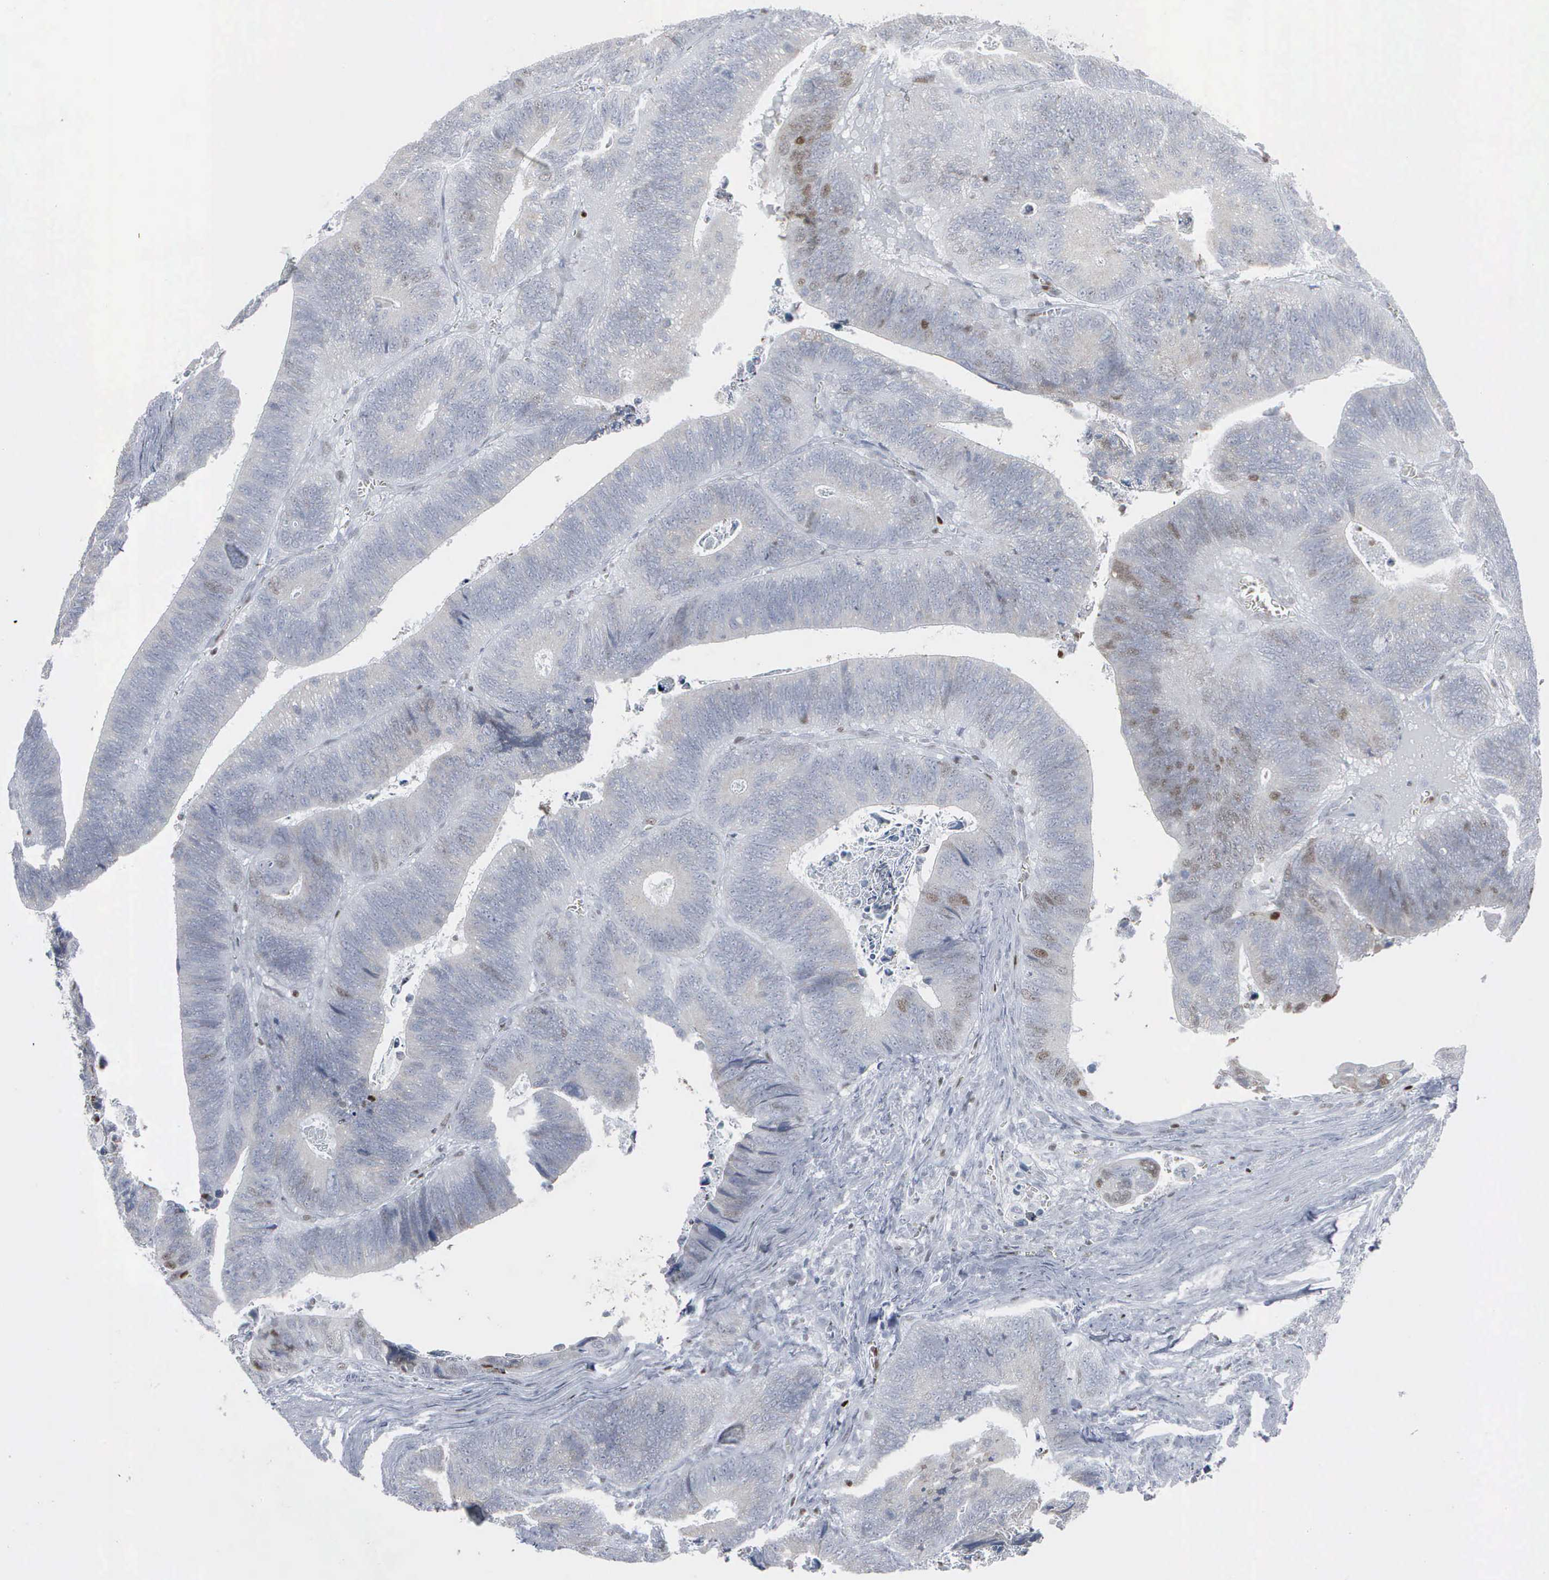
{"staining": {"intensity": "weak", "quantity": "25%-75%", "location": "cytoplasmic/membranous"}, "tissue": "colorectal cancer", "cell_type": "Tumor cells", "image_type": "cancer", "snomed": [{"axis": "morphology", "description": "Adenocarcinoma, NOS"}, {"axis": "topography", "description": "Colon"}], "caption": "Human colorectal cancer stained with a brown dye shows weak cytoplasmic/membranous positive expression in about 25%-75% of tumor cells.", "gene": "CCND3", "patient": {"sex": "male", "age": 72}}